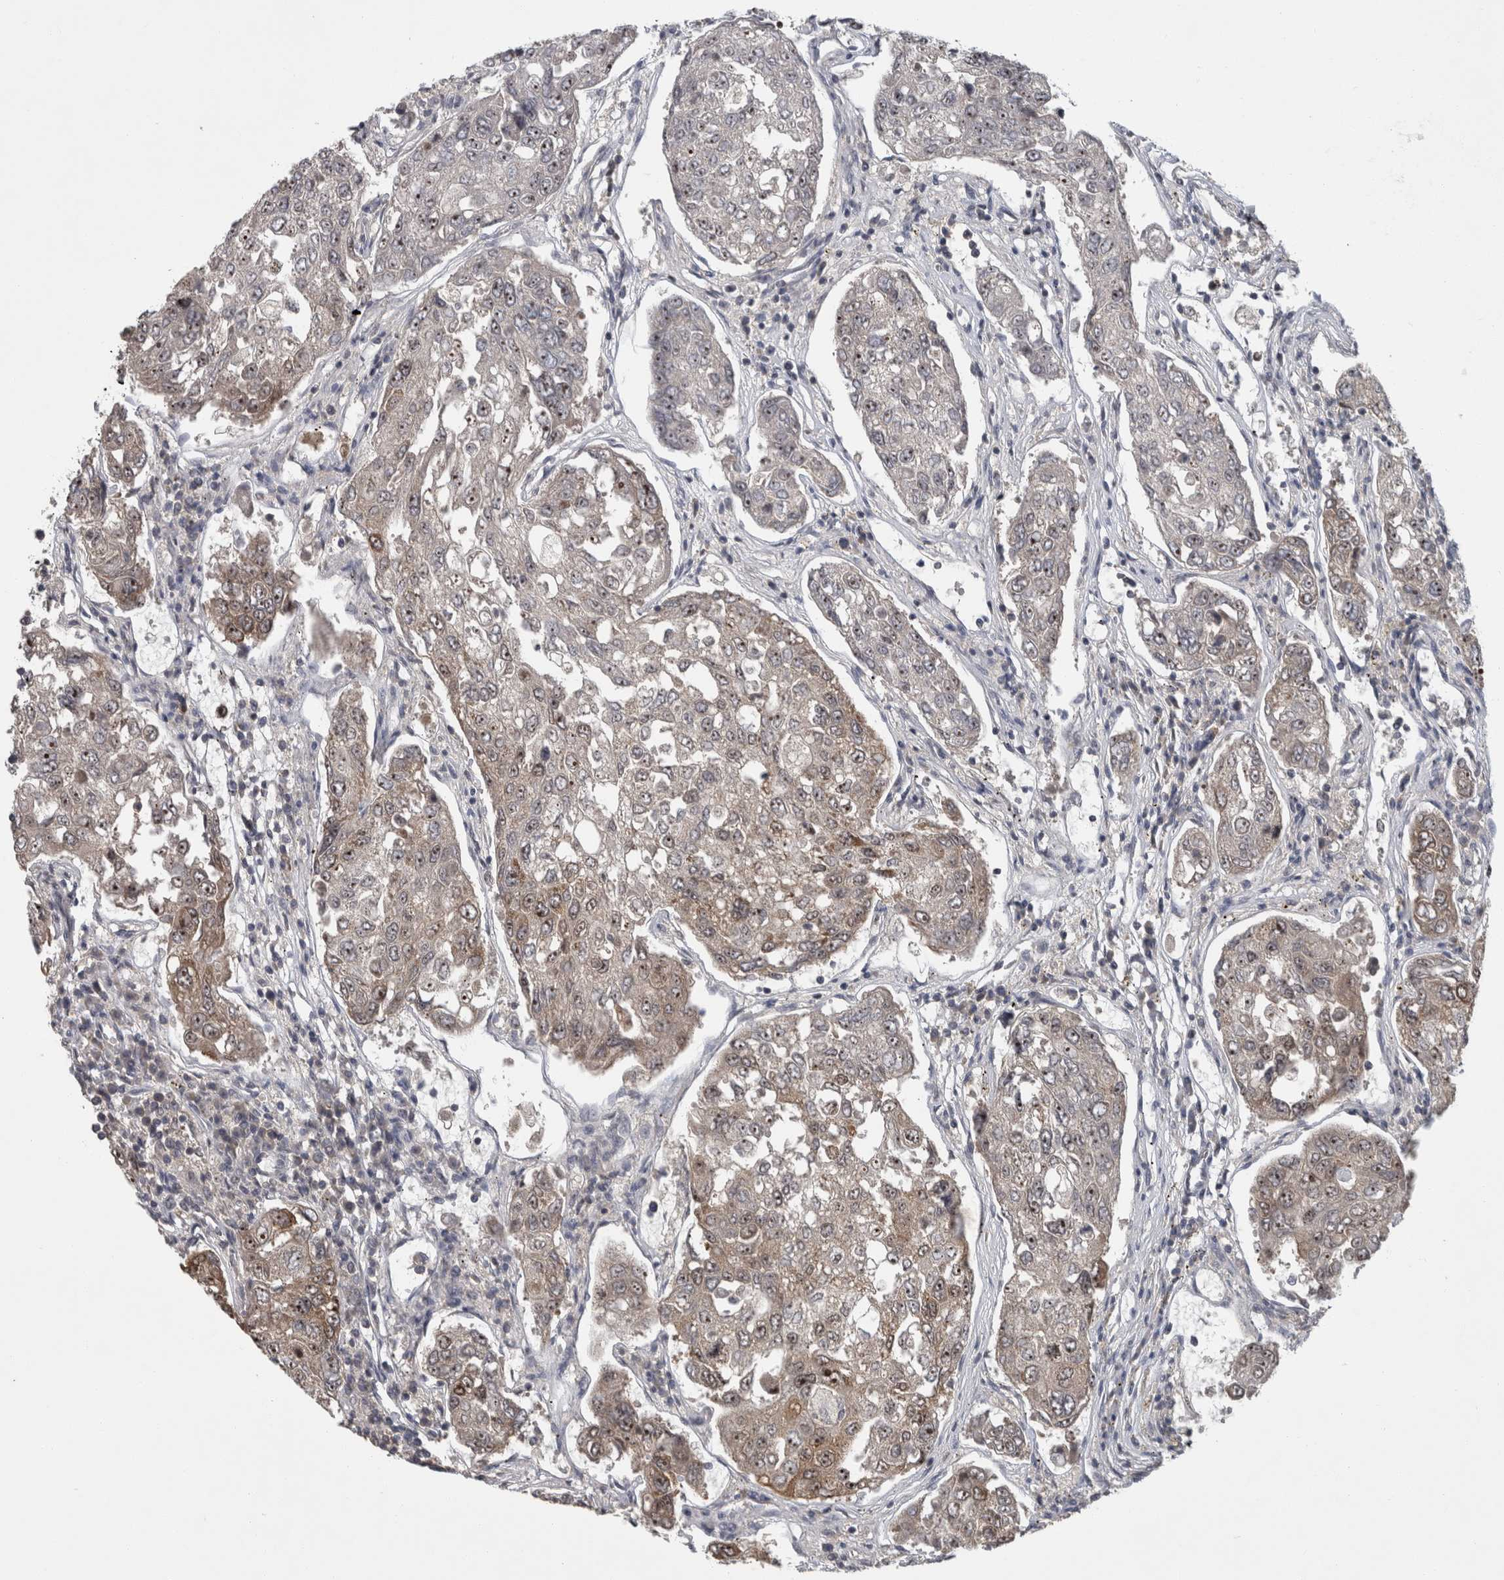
{"staining": {"intensity": "moderate", "quantity": "25%-75%", "location": "cytoplasmic/membranous,nuclear"}, "tissue": "urothelial cancer", "cell_type": "Tumor cells", "image_type": "cancer", "snomed": [{"axis": "morphology", "description": "Urothelial carcinoma, High grade"}, {"axis": "topography", "description": "Lymph node"}, {"axis": "topography", "description": "Urinary bladder"}], "caption": "Protein expression analysis of human urothelial carcinoma (high-grade) reveals moderate cytoplasmic/membranous and nuclear positivity in about 25%-75% of tumor cells. (DAB (3,3'-diaminobenzidine) IHC, brown staining for protein, blue staining for nuclei).", "gene": "RBM28", "patient": {"sex": "male", "age": 51}}